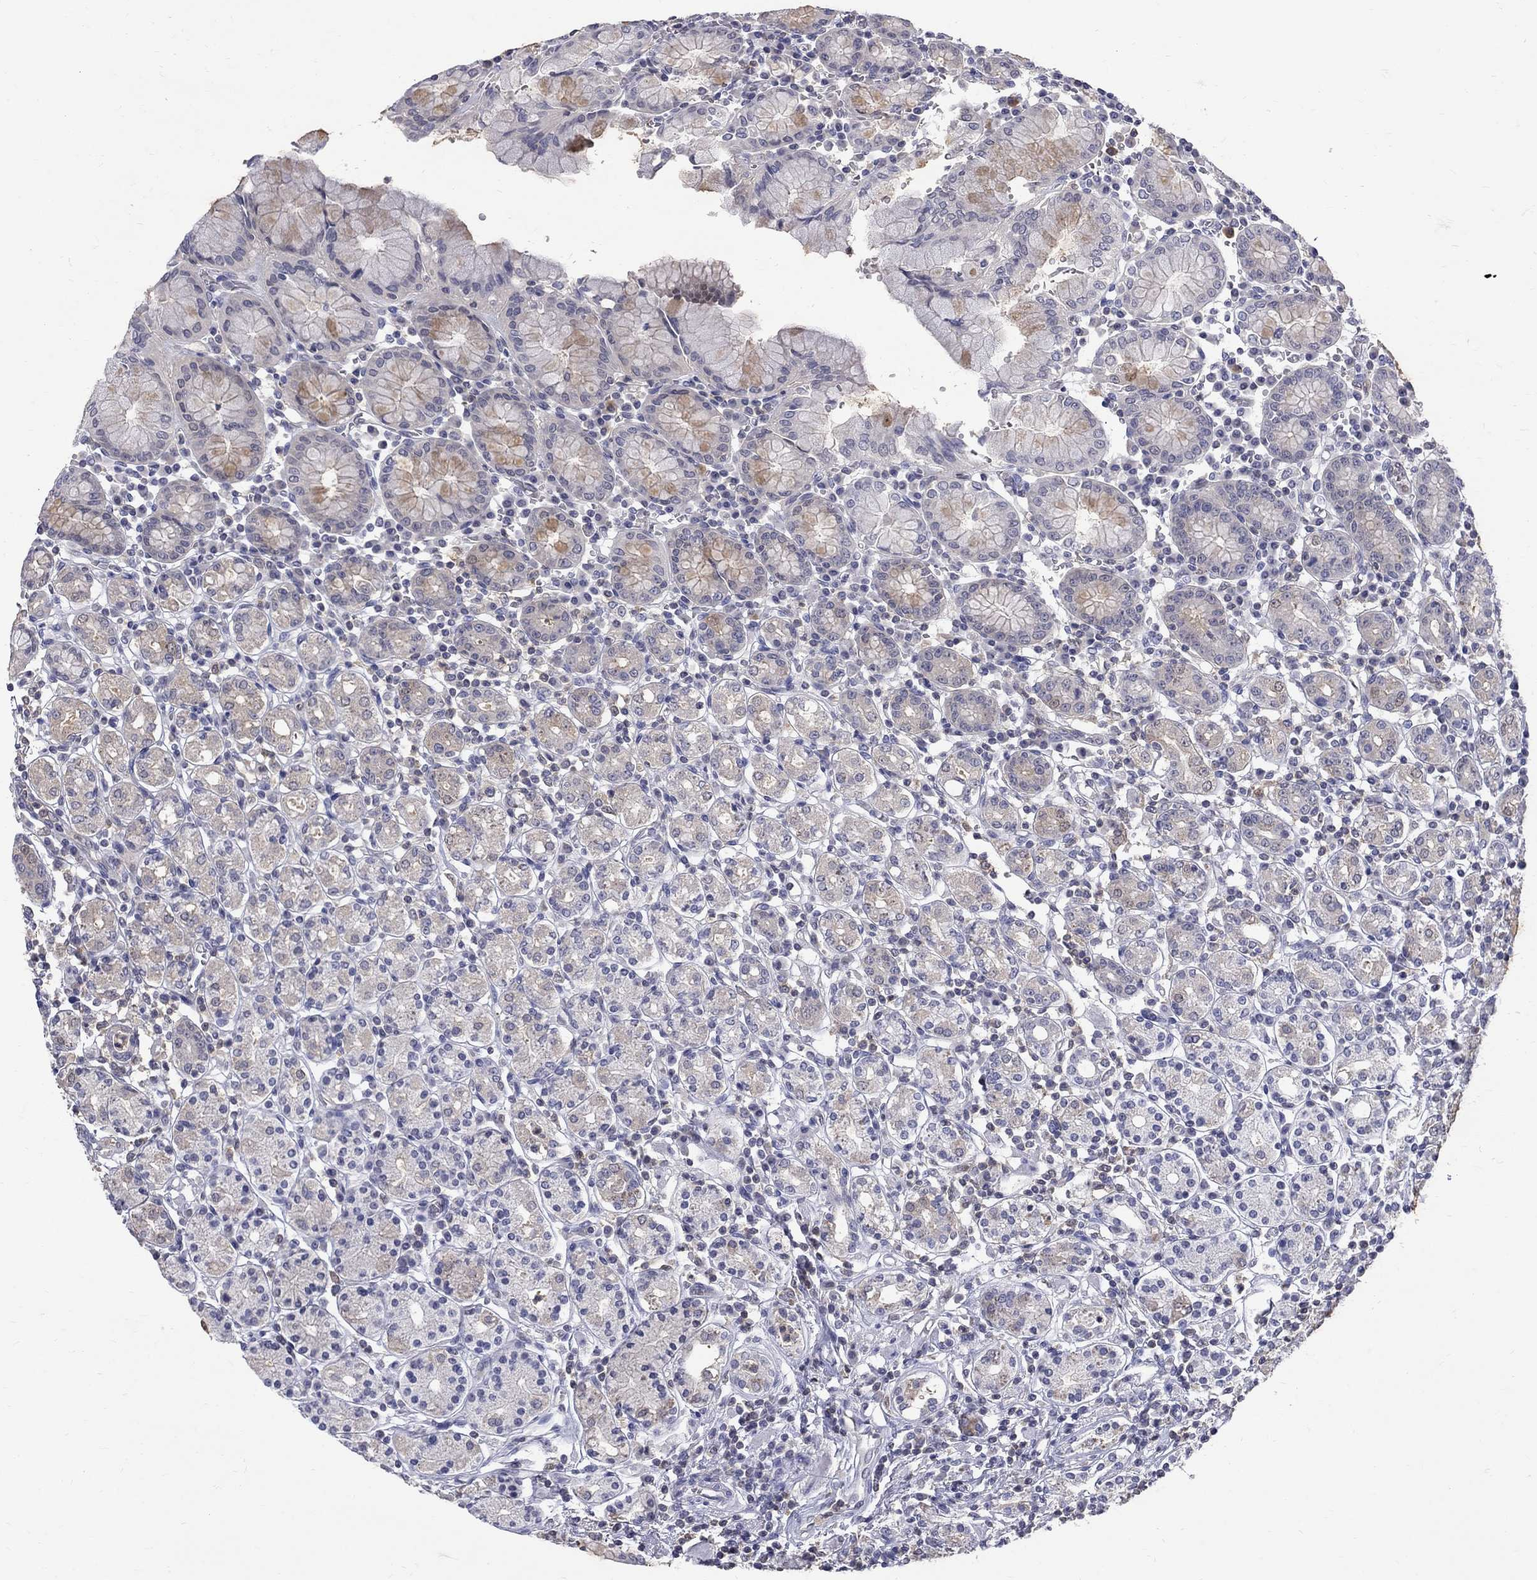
{"staining": {"intensity": "weak", "quantity": "<25%", "location": "cytoplasmic/membranous"}, "tissue": "stomach", "cell_type": "Glandular cells", "image_type": "normal", "snomed": [{"axis": "morphology", "description": "Normal tissue, NOS"}, {"axis": "topography", "description": "Stomach, upper"}, {"axis": "topography", "description": "Stomach"}], "caption": "Glandular cells show no significant expression in unremarkable stomach. (Brightfield microscopy of DAB immunohistochemistry at high magnification).", "gene": "HKDC1", "patient": {"sex": "male", "age": 62}}